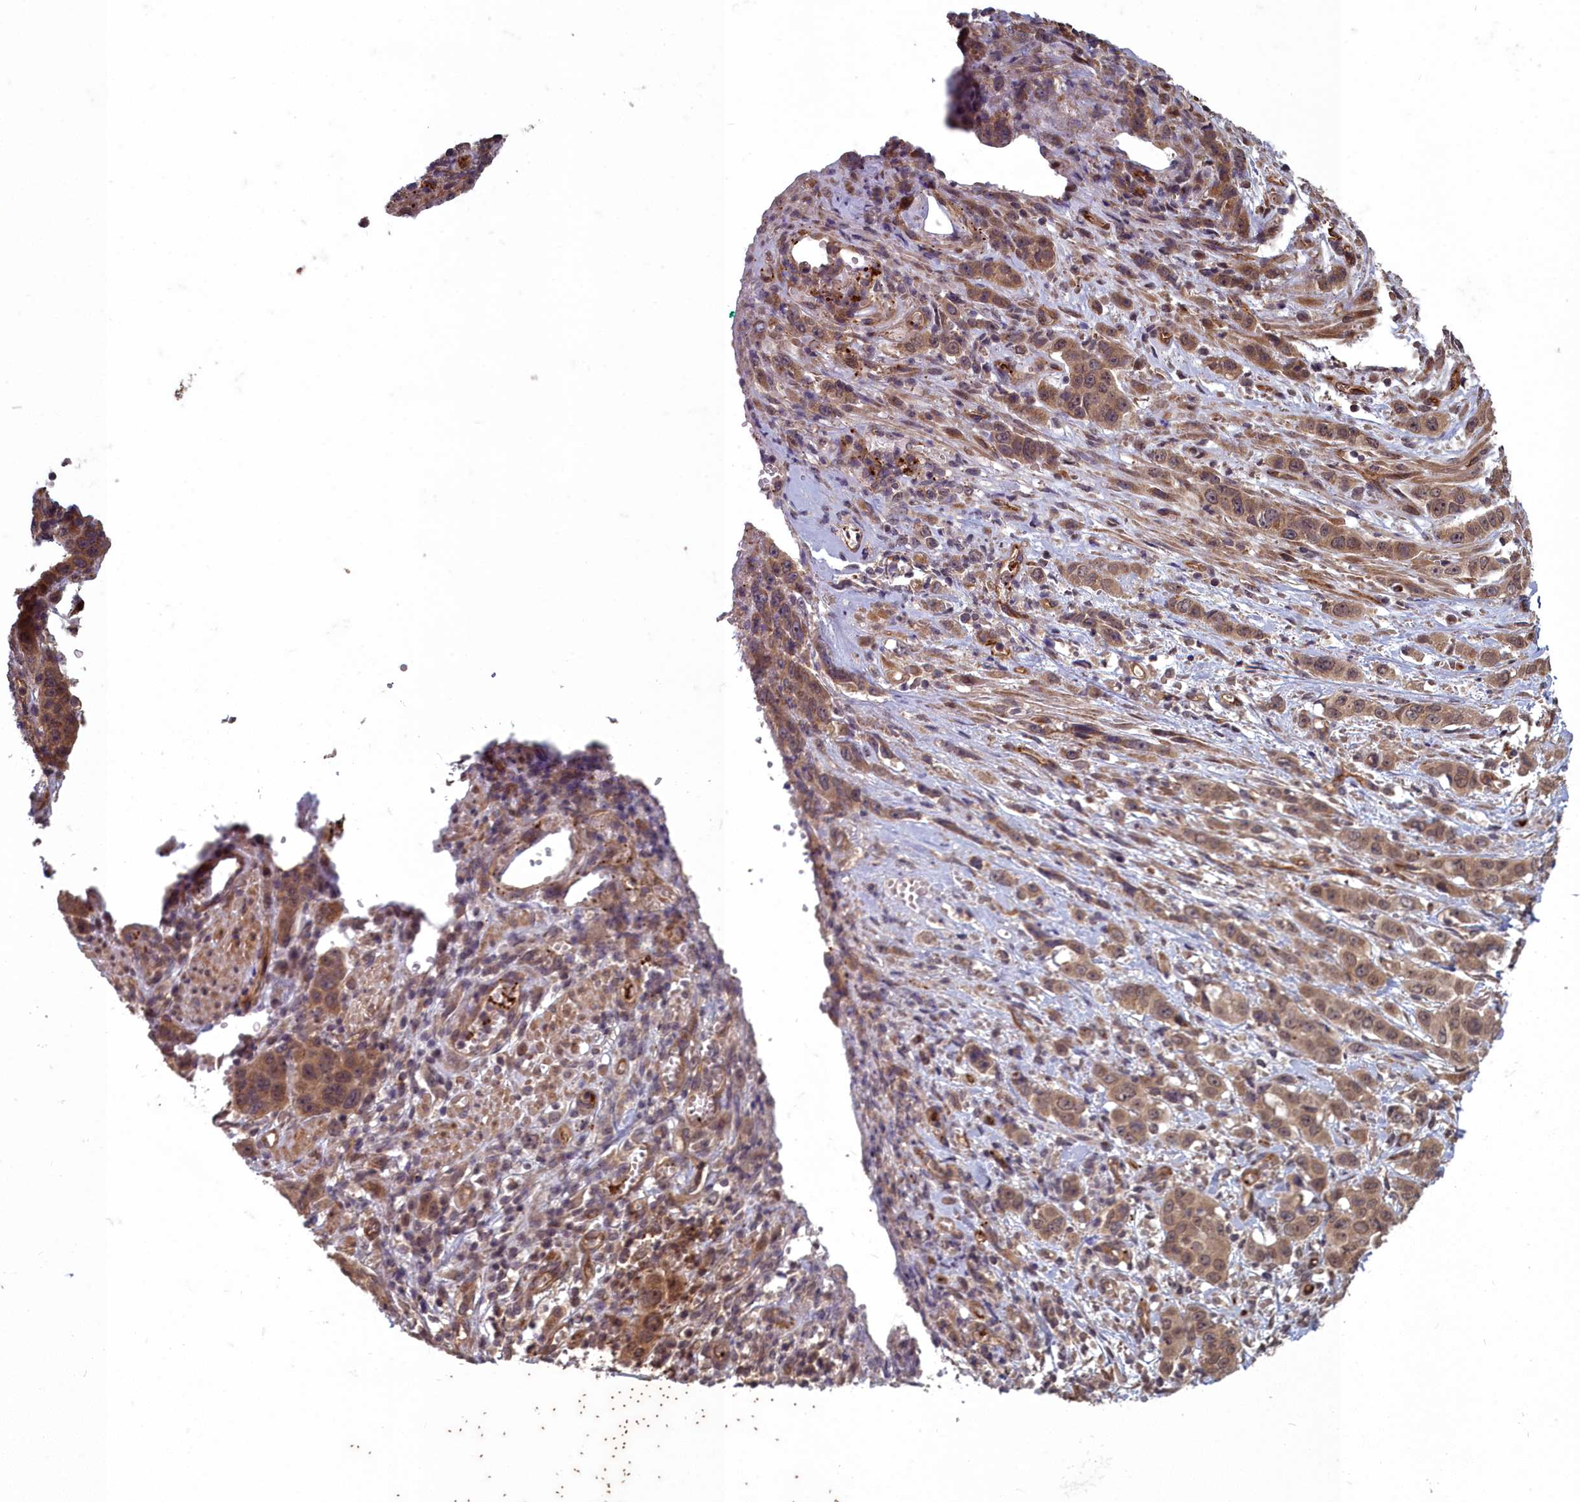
{"staining": {"intensity": "moderate", "quantity": ">75%", "location": "cytoplasmic/membranous,nuclear"}, "tissue": "stomach cancer", "cell_type": "Tumor cells", "image_type": "cancer", "snomed": [{"axis": "morphology", "description": "Adenocarcinoma, NOS"}, {"axis": "topography", "description": "Stomach, upper"}], "caption": "Stomach adenocarcinoma stained with a protein marker displays moderate staining in tumor cells.", "gene": "TSPYL4", "patient": {"sex": "male", "age": 62}}